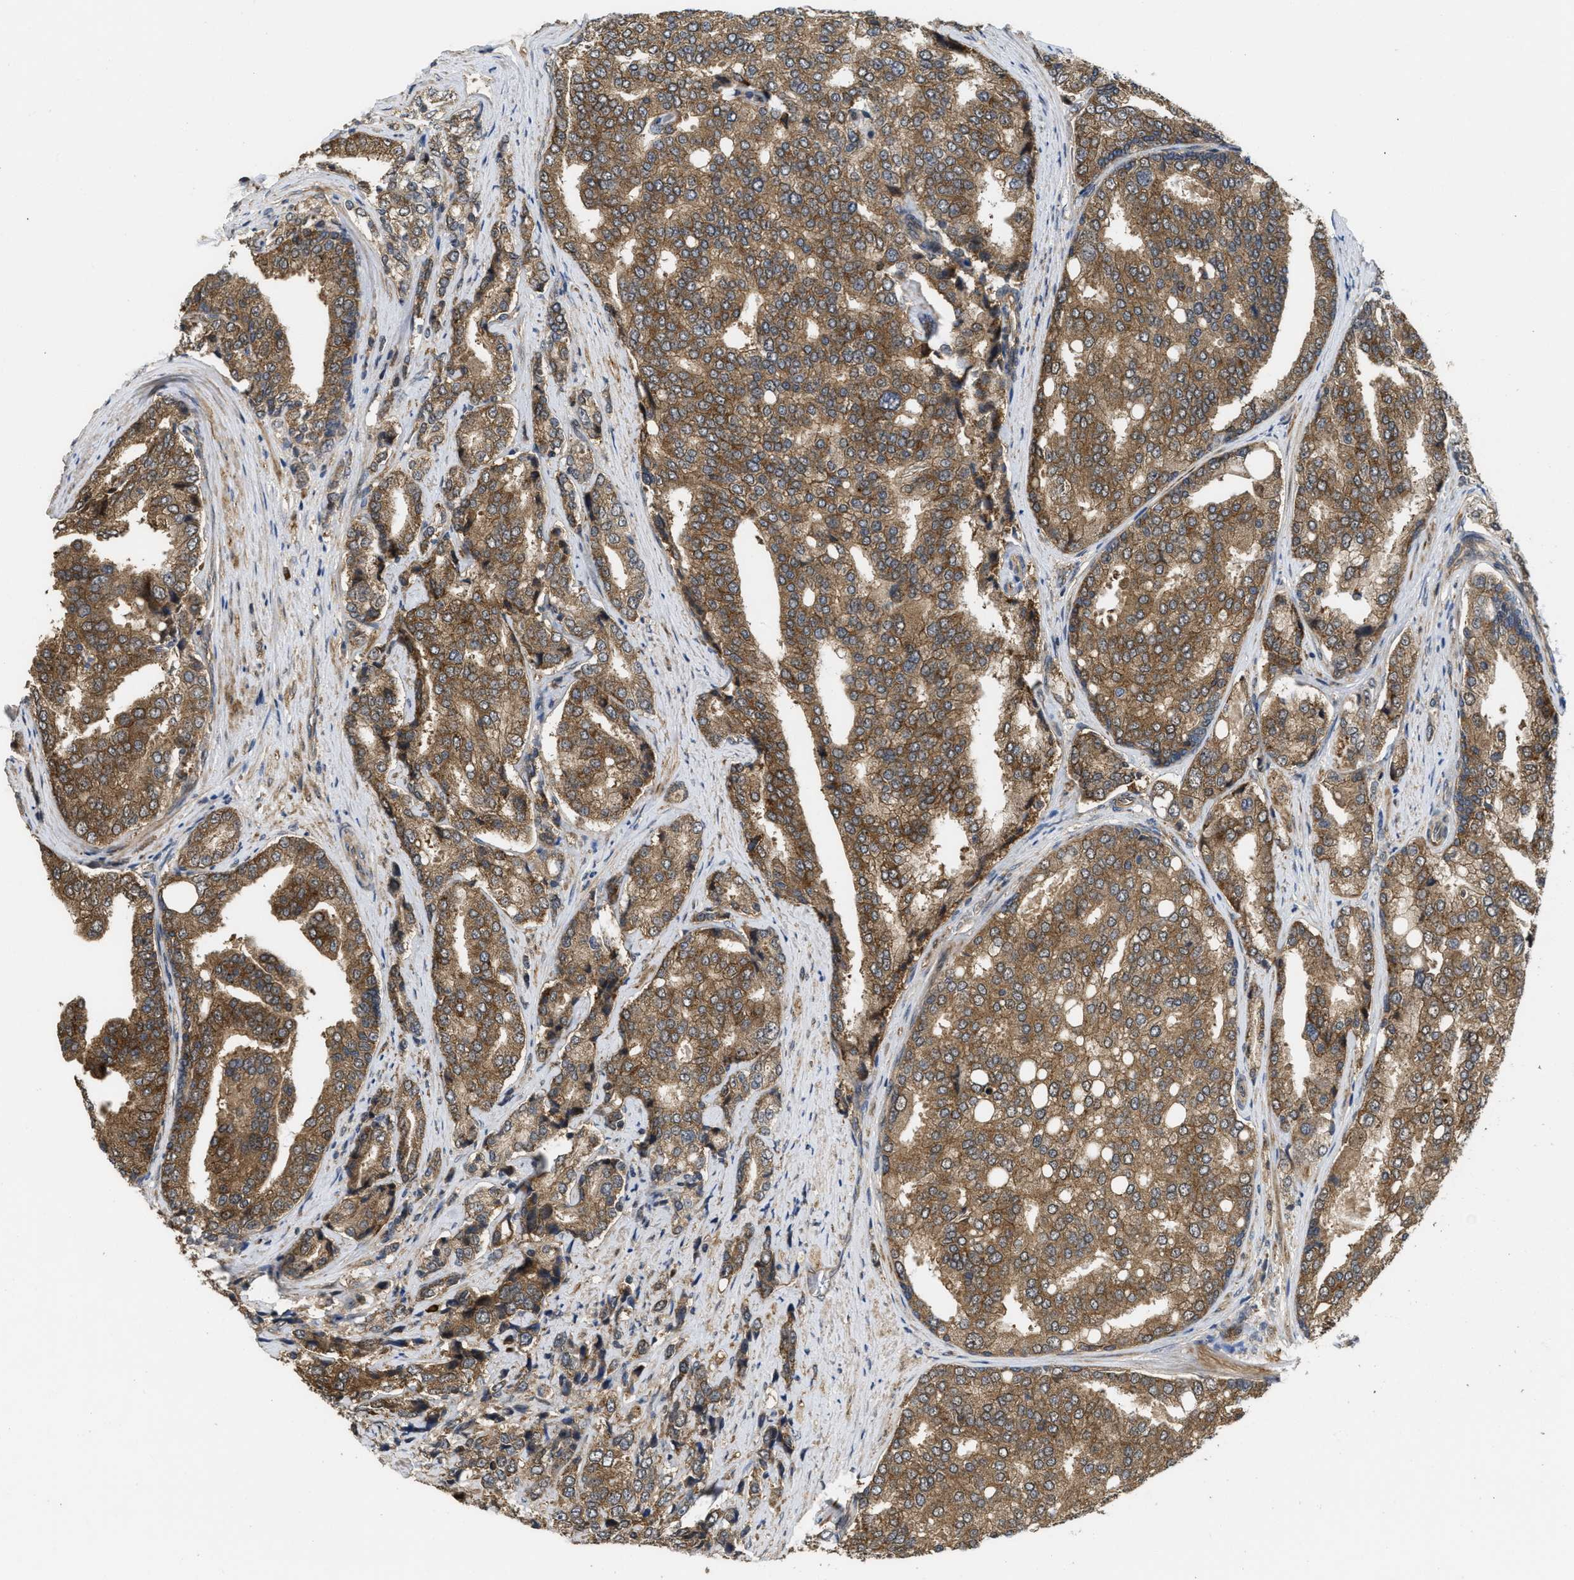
{"staining": {"intensity": "moderate", "quantity": ">75%", "location": "cytoplasmic/membranous"}, "tissue": "prostate cancer", "cell_type": "Tumor cells", "image_type": "cancer", "snomed": [{"axis": "morphology", "description": "Adenocarcinoma, High grade"}, {"axis": "topography", "description": "Prostate"}], "caption": "This micrograph demonstrates immunohistochemistry staining of adenocarcinoma (high-grade) (prostate), with medium moderate cytoplasmic/membranous positivity in about >75% of tumor cells.", "gene": "FZD6", "patient": {"sex": "male", "age": 50}}